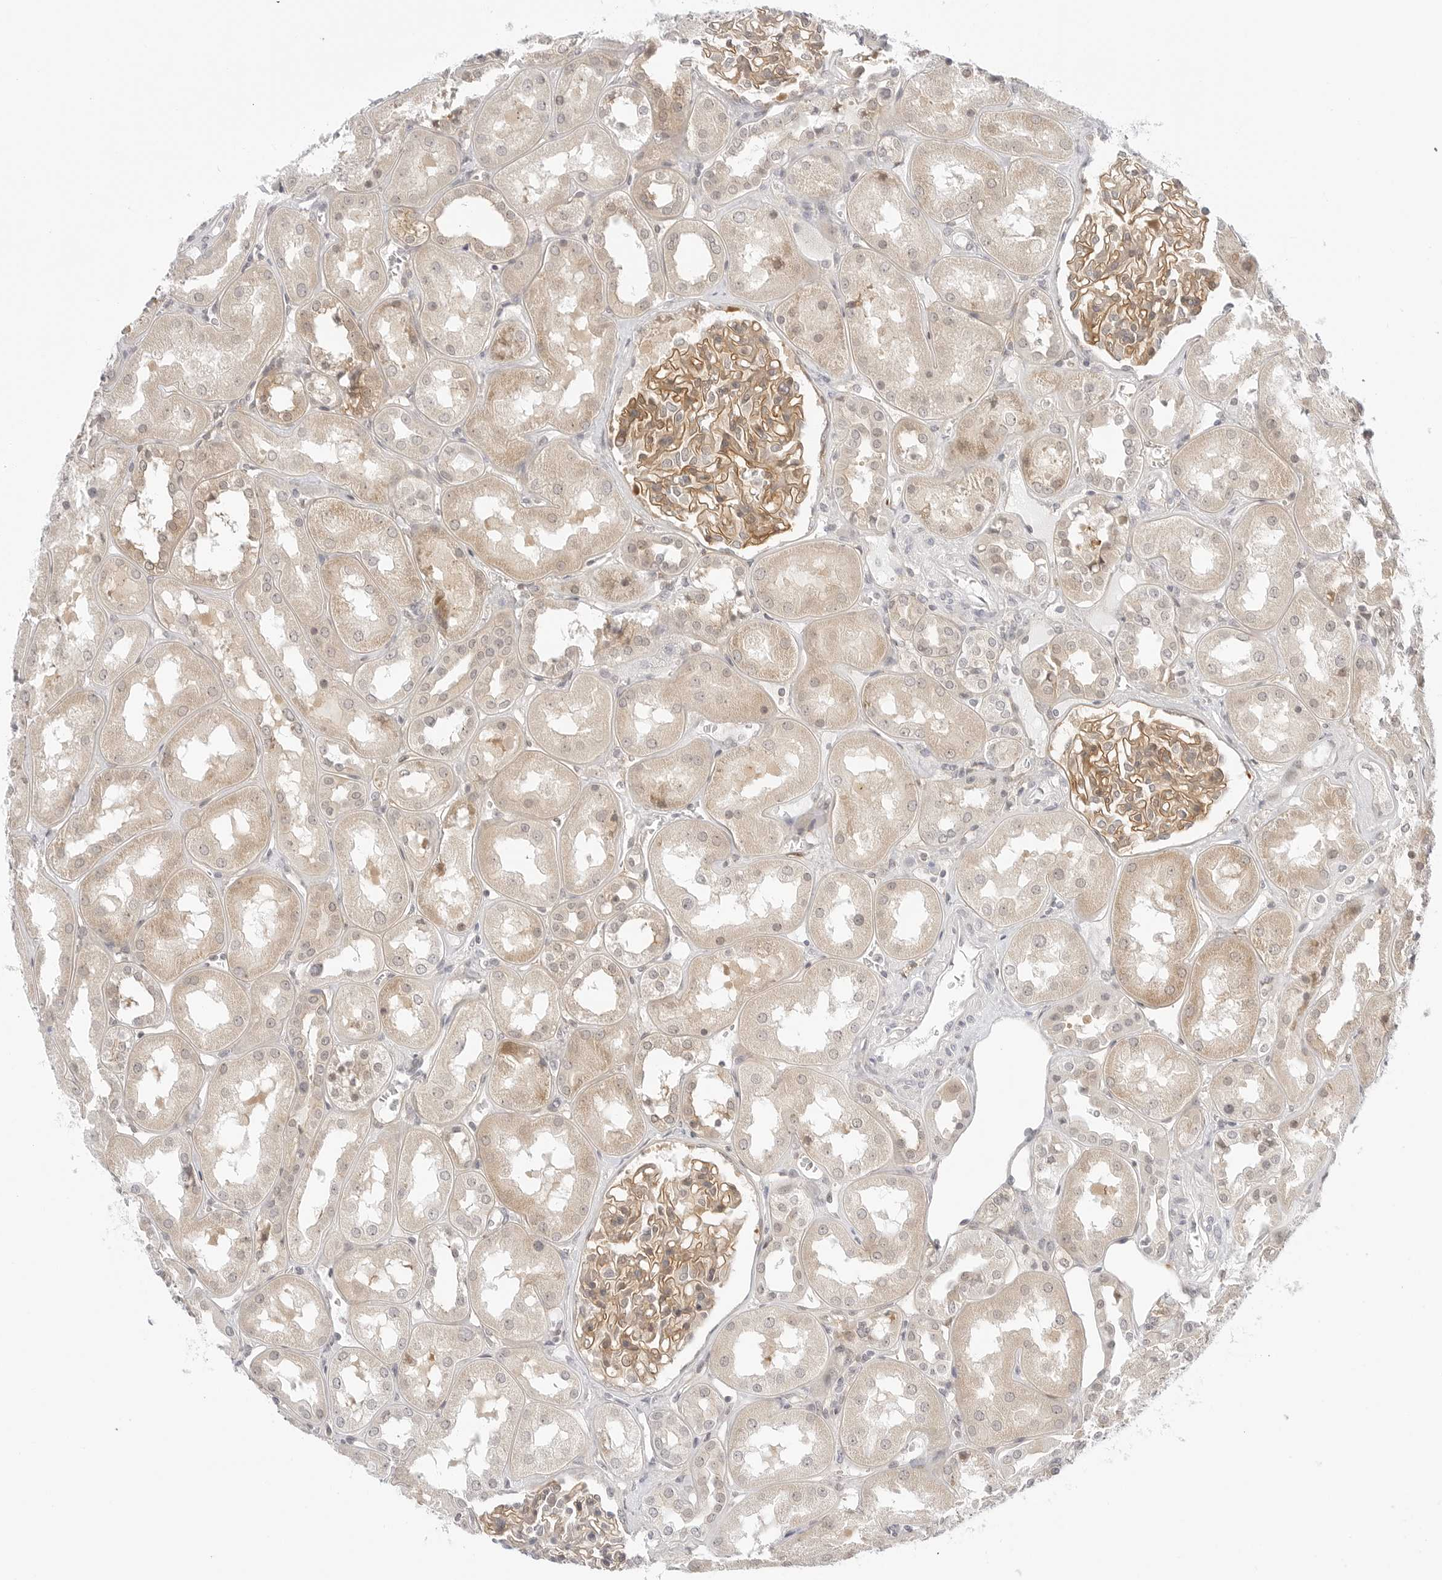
{"staining": {"intensity": "moderate", "quantity": "25%-75%", "location": "cytoplasmic/membranous"}, "tissue": "kidney", "cell_type": "Cells in glomeruli", "image_type": "normal", "snomed": [{"axis": "morphology", "description": "Normal tissue, NOS"}, {"axis": "topography", "description": "Kidney"}], "caption": "An image of human kidney stained for a protein exhibits moderate cytoplasmic/membranous brown staining in cells in glomeruli.", "gene": "TCP1", "patient": {"sex": "male", "age": 70}}